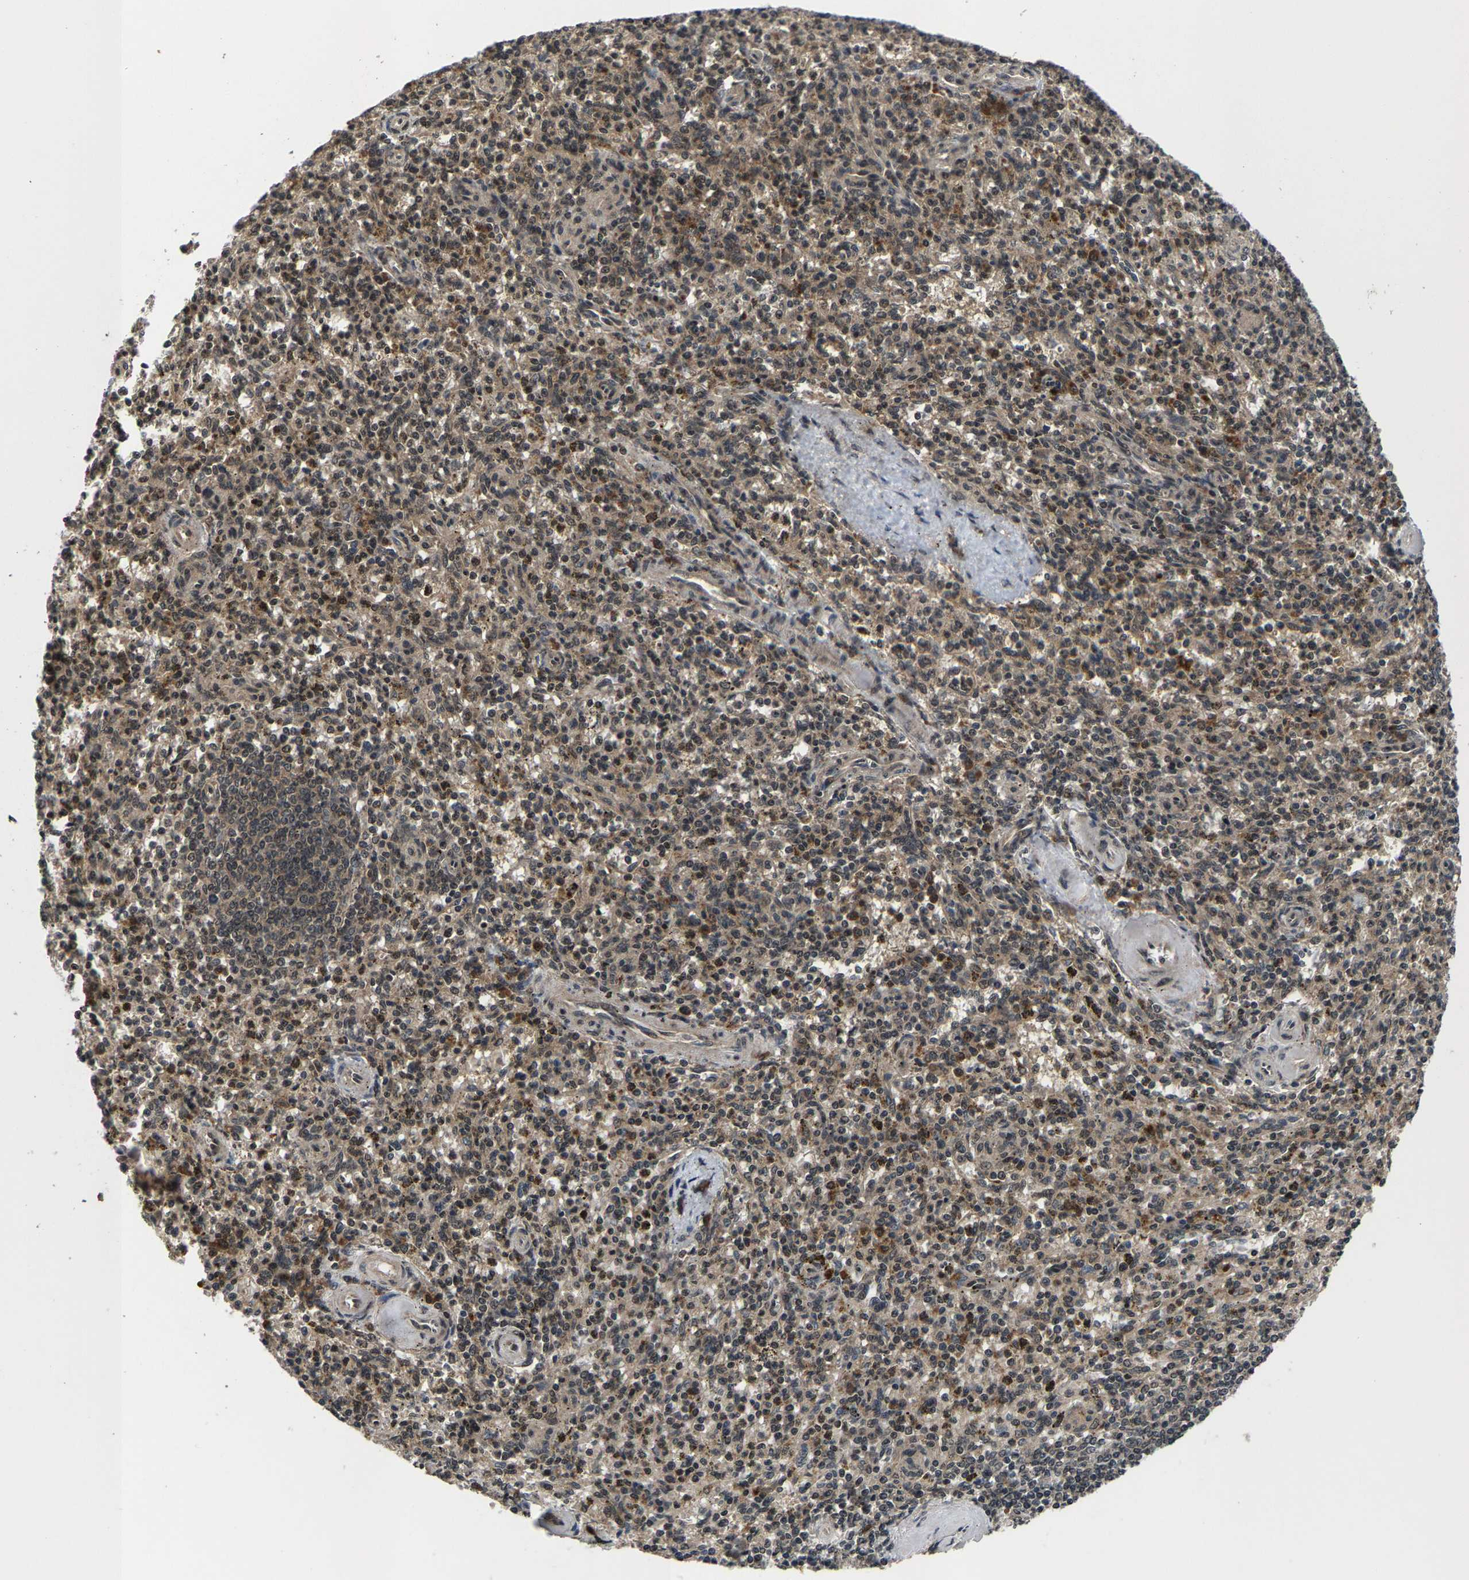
{"staining": {"intensity": "weak", "quantity": "<25%", "location": "nuclear"}, "tissue": "spleen", "cell_type": "Cells in red pulp", "image_type": "normal", "snomed": [{"axis": "morphology", "description": "Normal tissue, NOS"}, {"axis": "topography", "description": "Spleen"}], "caption": "Immunohistochemistry (IHC) micrograph of benign spleen stained for a protein (brown), which displays no staining in cells in red pulp.", "gene": "HUWE1", "patient": {"sex": "male", "age": 72}}